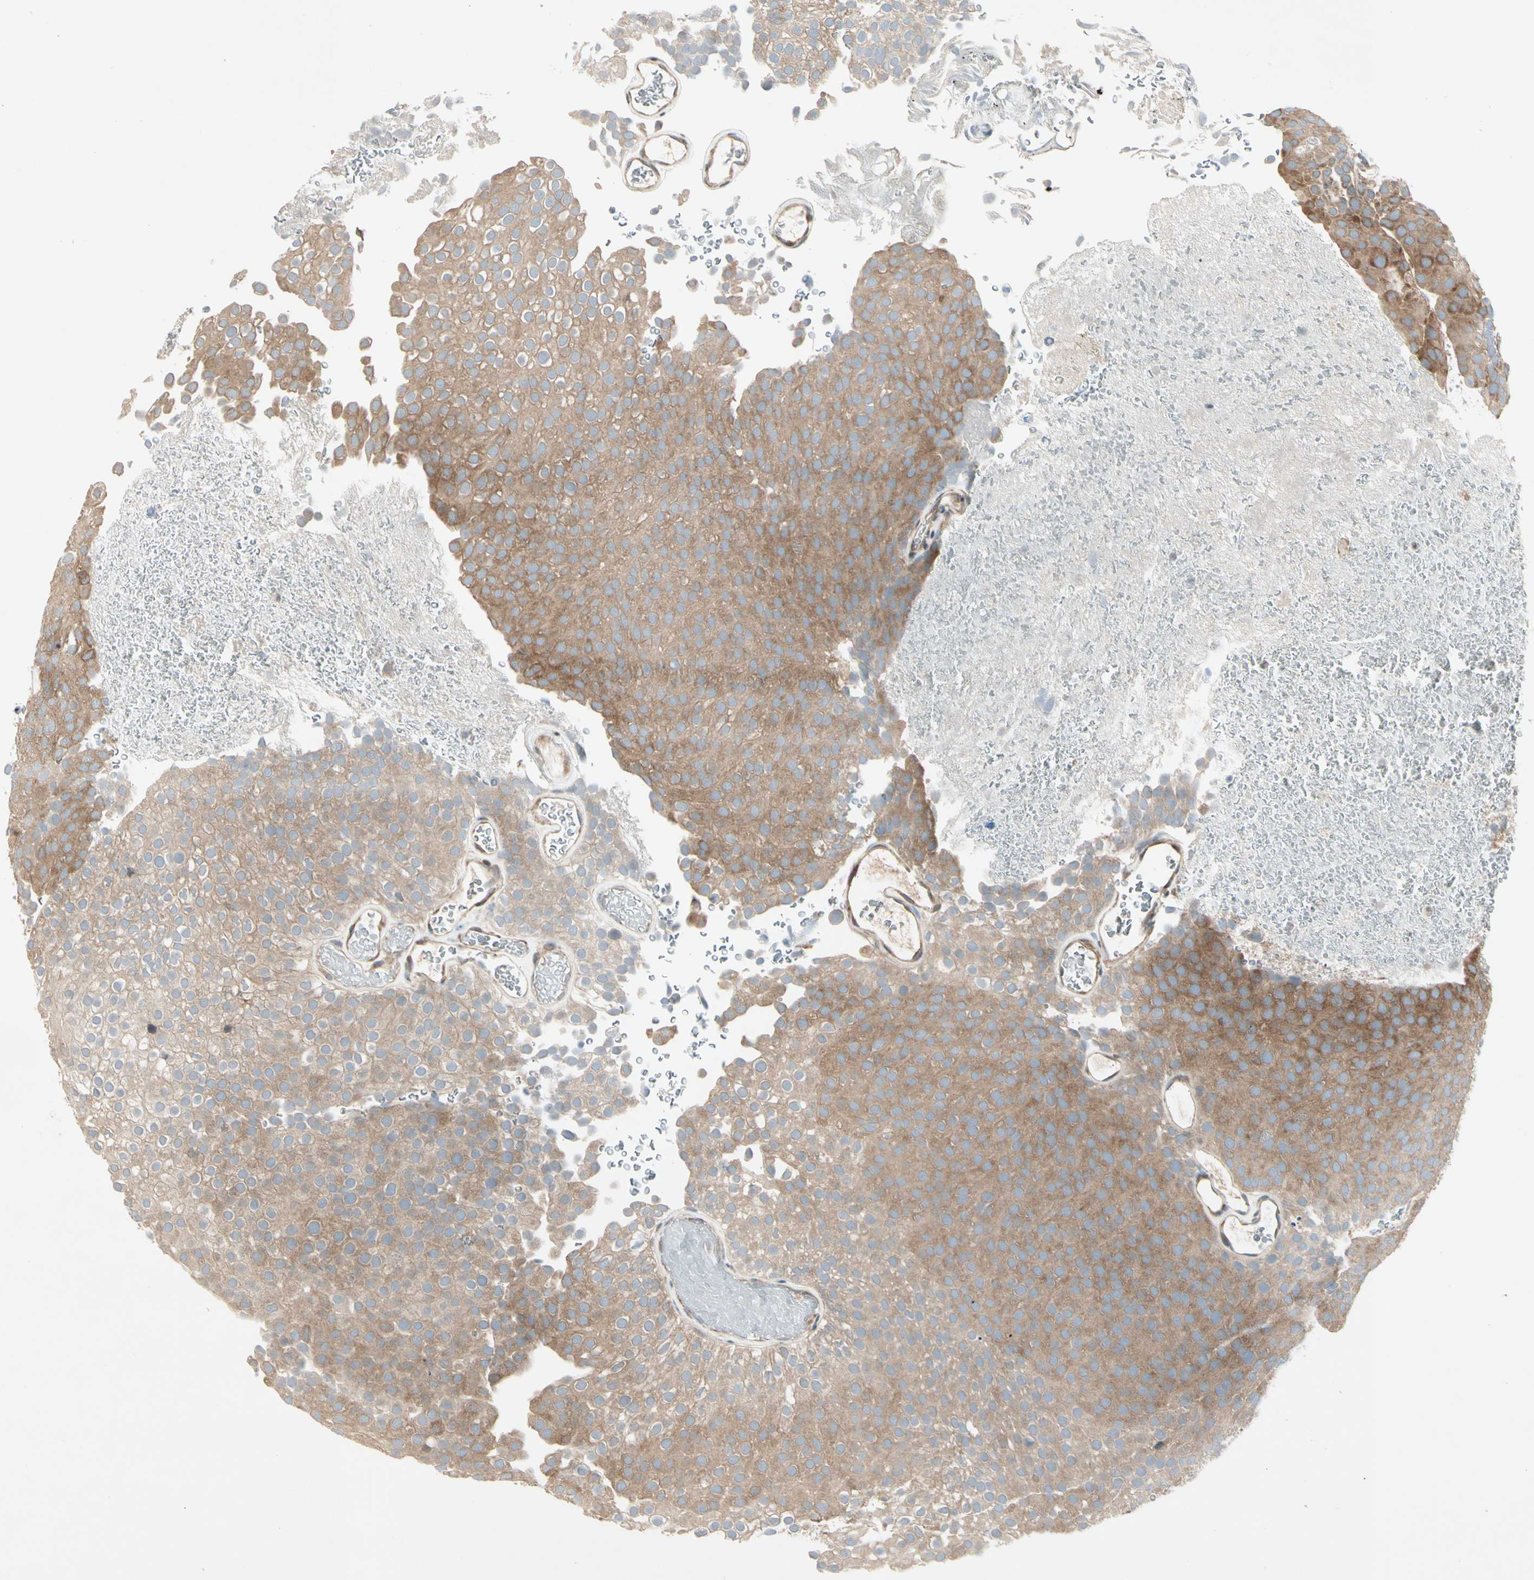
{"staining": {"intensity": "moderate", "quantity": ">75%", "location": "cytoplasmic/membranous"}, "tissue": "urothelial cancer", "cell_type": "Tumor cells", "image_type": "cancer", "snomed": [{"axis": "morphology", "description": "Urothelial carcinoma, Low grade"}, {"axis": "topography", "description": "Urinary bladder"}], "caption": "Immunohistochemistry (IHC) (DAB (3,3'-diaminobenzidine)) staining of human urothelial carcinoma (low-grade) displays moderate cytoplasmic/membranous protein positivity in about >75% of tumor cells.", "gene": "IL1R1", "patient": {"sex": "male", "age": 78}}